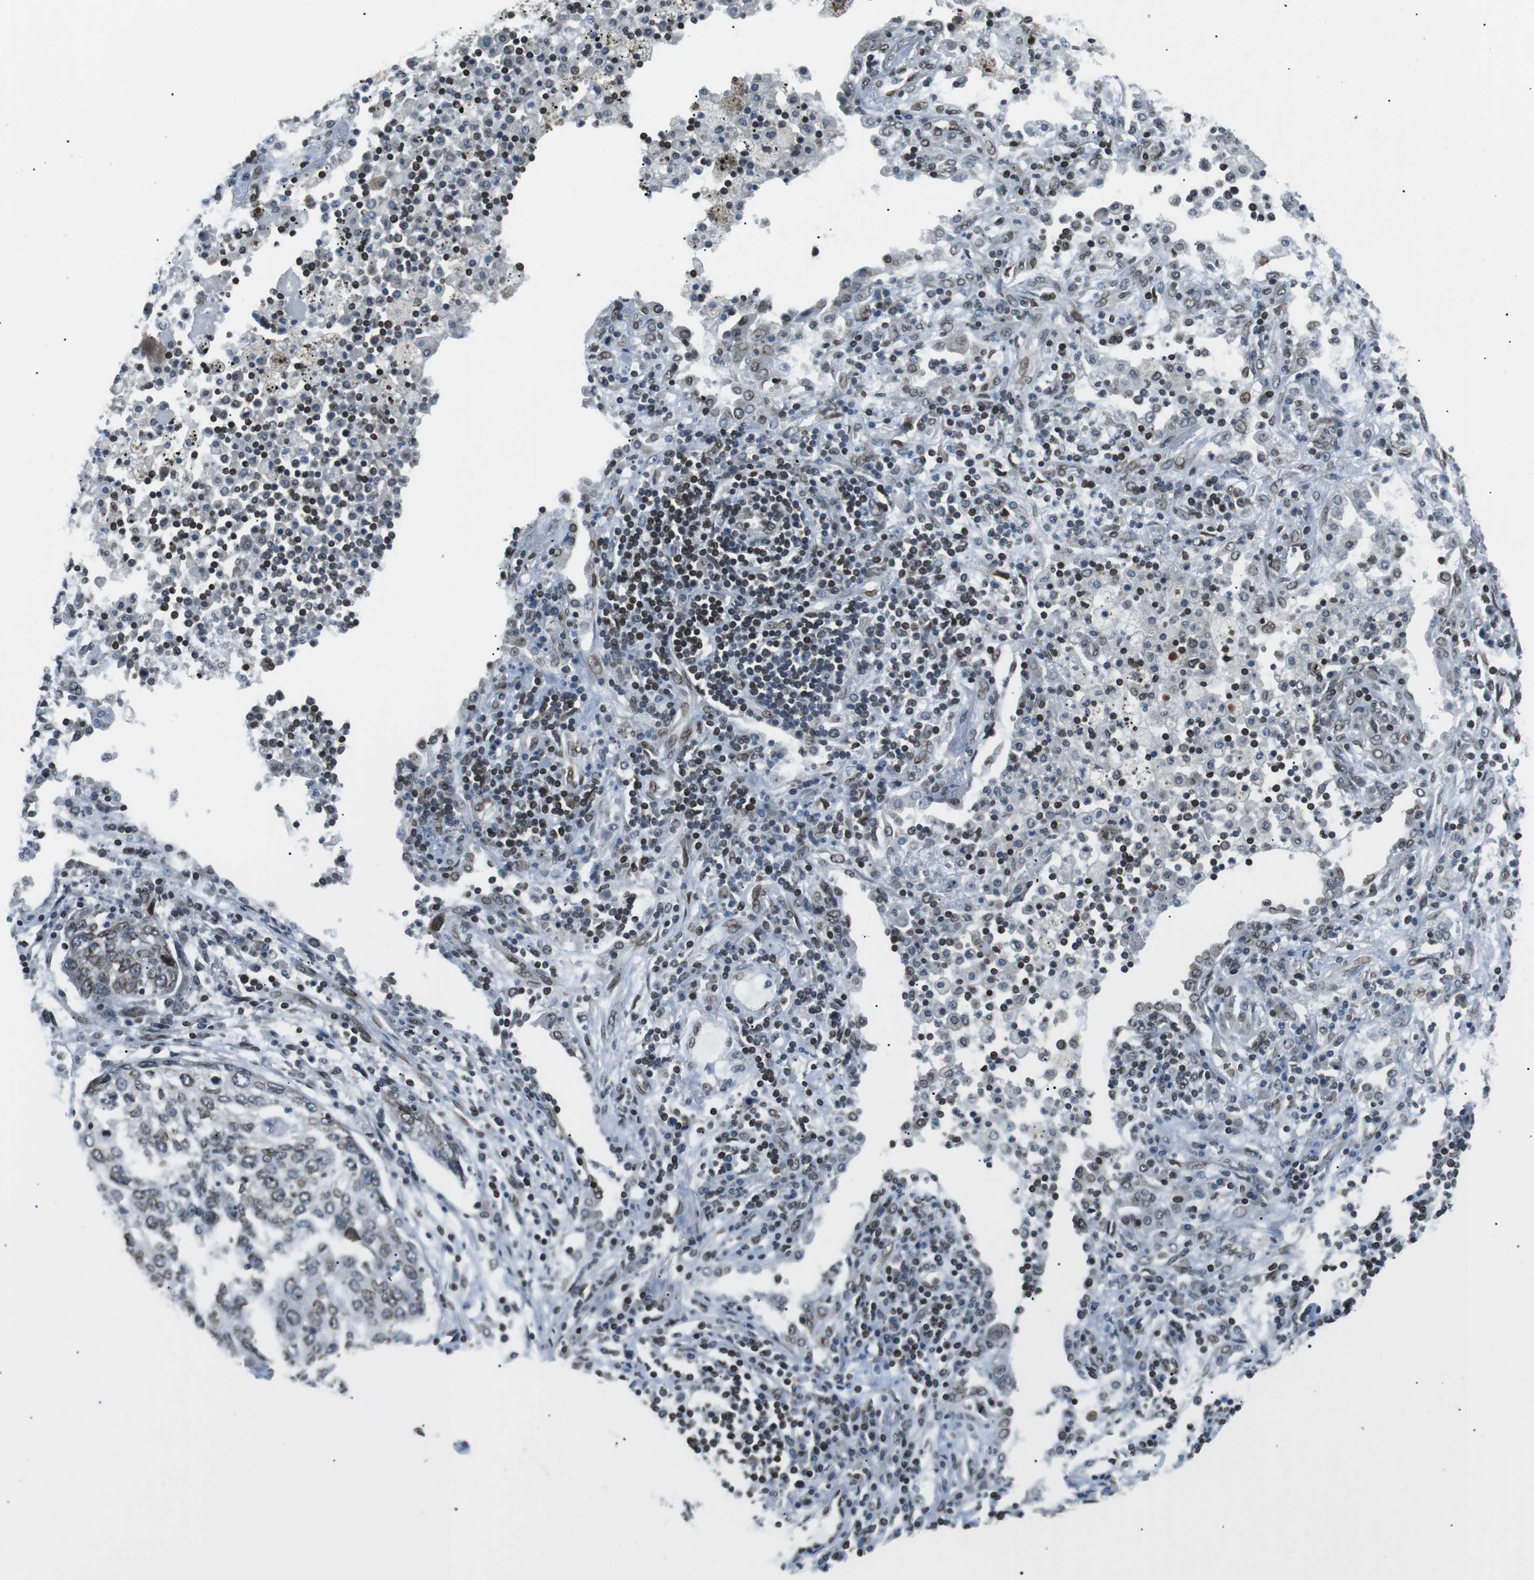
{"staining": {"intensity": "weak", "quantity": ">75%", "location": "cytoplasmic/membranous,nuclear"}, "tissue": "lung cancer", "cell_type": "Tumor cells", "image_type": "cancer", "snomed": [{"axis": "morphology", "description": "Squamous cell carcinoma, NOS"}, {"axis": "topography", "description": "Lung"}], "caption": "Immunohistochemical staining of squamous cell carcinoma (lung) exhibits low levels of weak cytoplasmic/membranous and nuclear protein expression in approximately >75% of tumor cells.", "gene": "TMX4", "patient": {"sex": "female", "age": 63}}